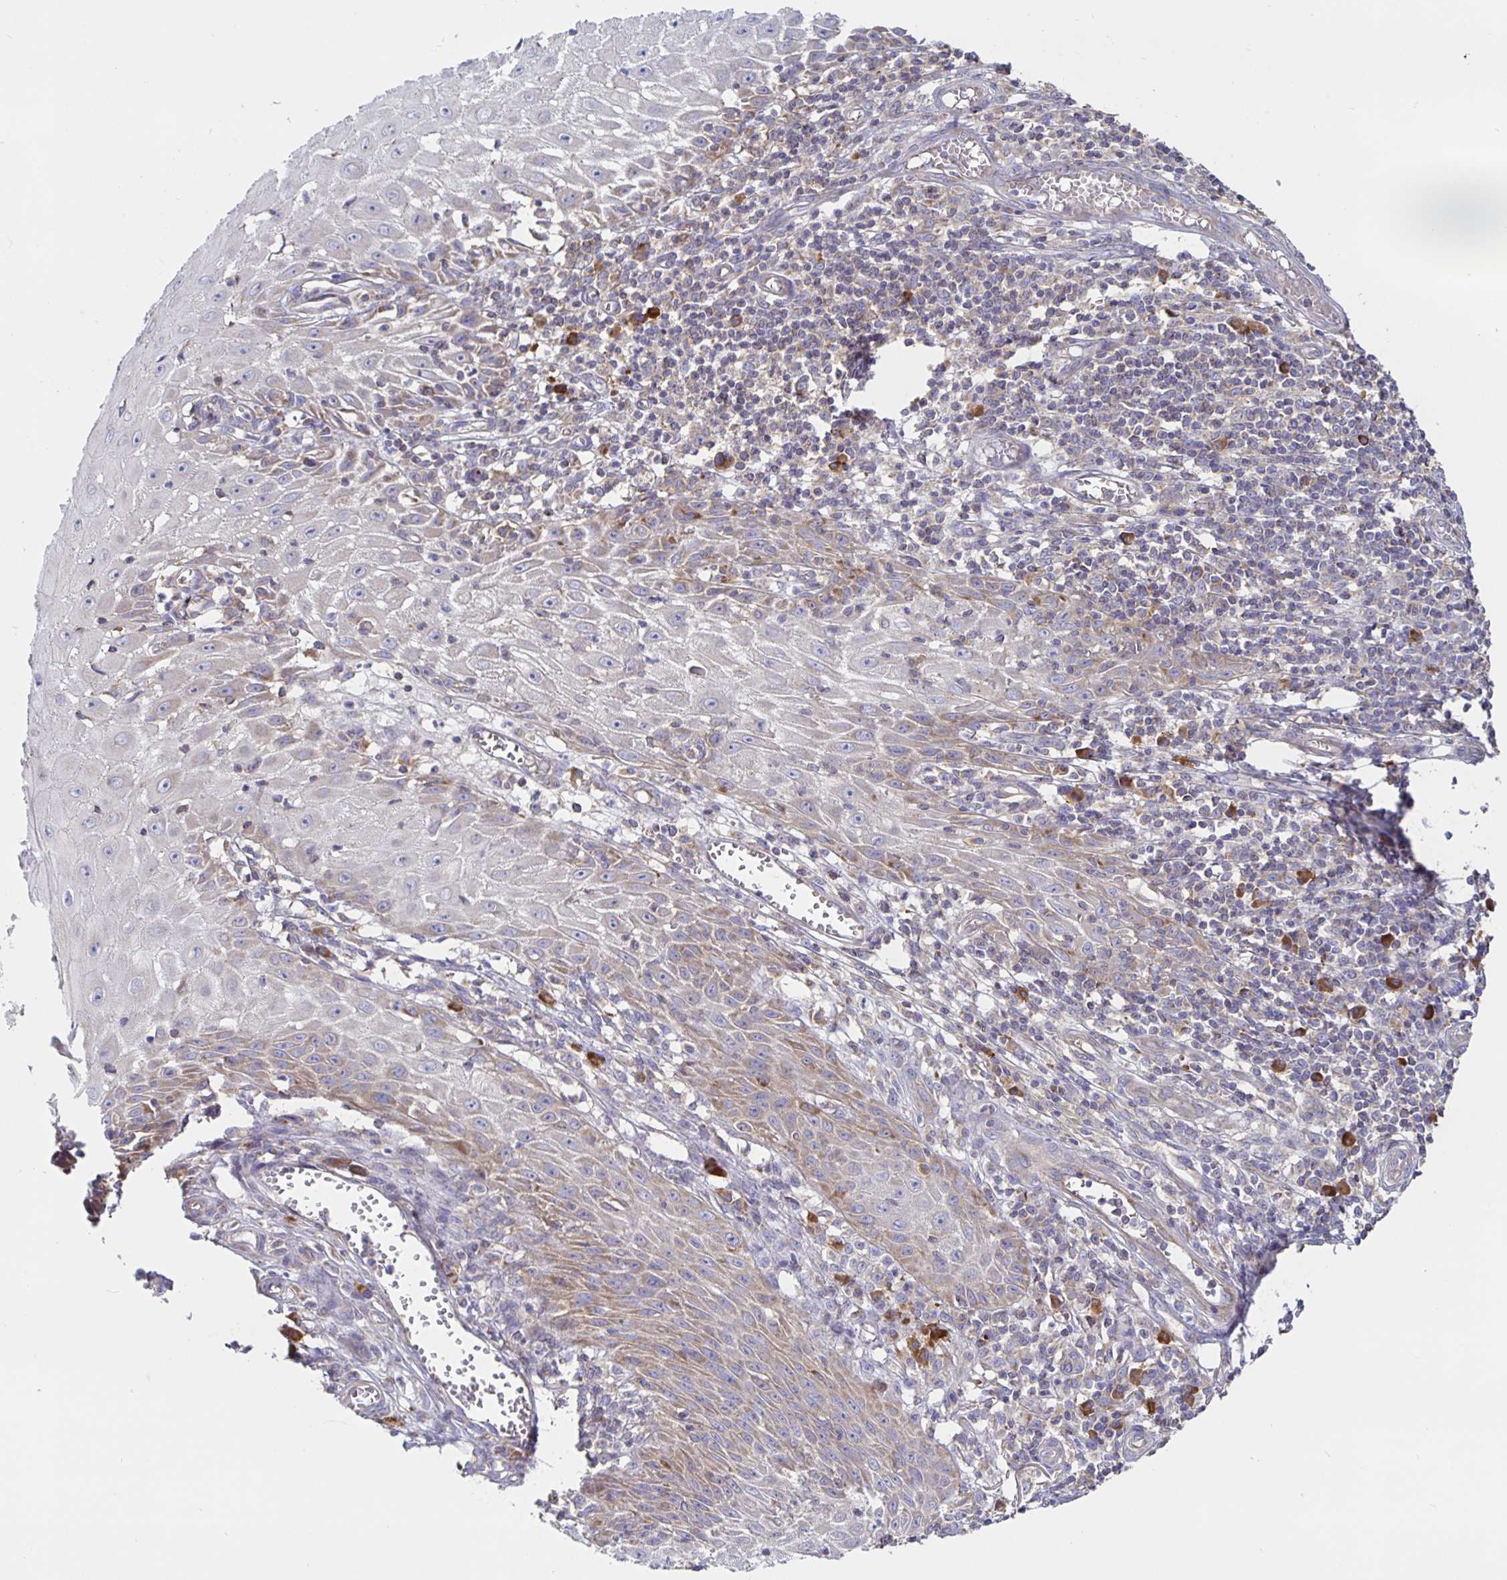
{"staining": {"intensity": "weak", "quantity": "25%-75%", "location": "cytoplasmic/membranous"}, "tissue": "skin cancer", "cell_type": "Tumor cells", "image_type": "cancer", "snomed": [{"axis": "morphology", "description": "Squamous cell carcinoma, NOS"}, {"axis": "topography", "description": "Skin"}], "caption": "Immunohistochemical staining of human skin cancer reveals weak cytoplasmic/membranous protein expression in approximately 25%-75% of tumor cells. The staining is performed using DAB brown chromogen to label protein expression. The nuclei are counter-stained blue using hematoxylin.", "gene": "PRDX3", "patient": {"sex": "female", "age": 73}}